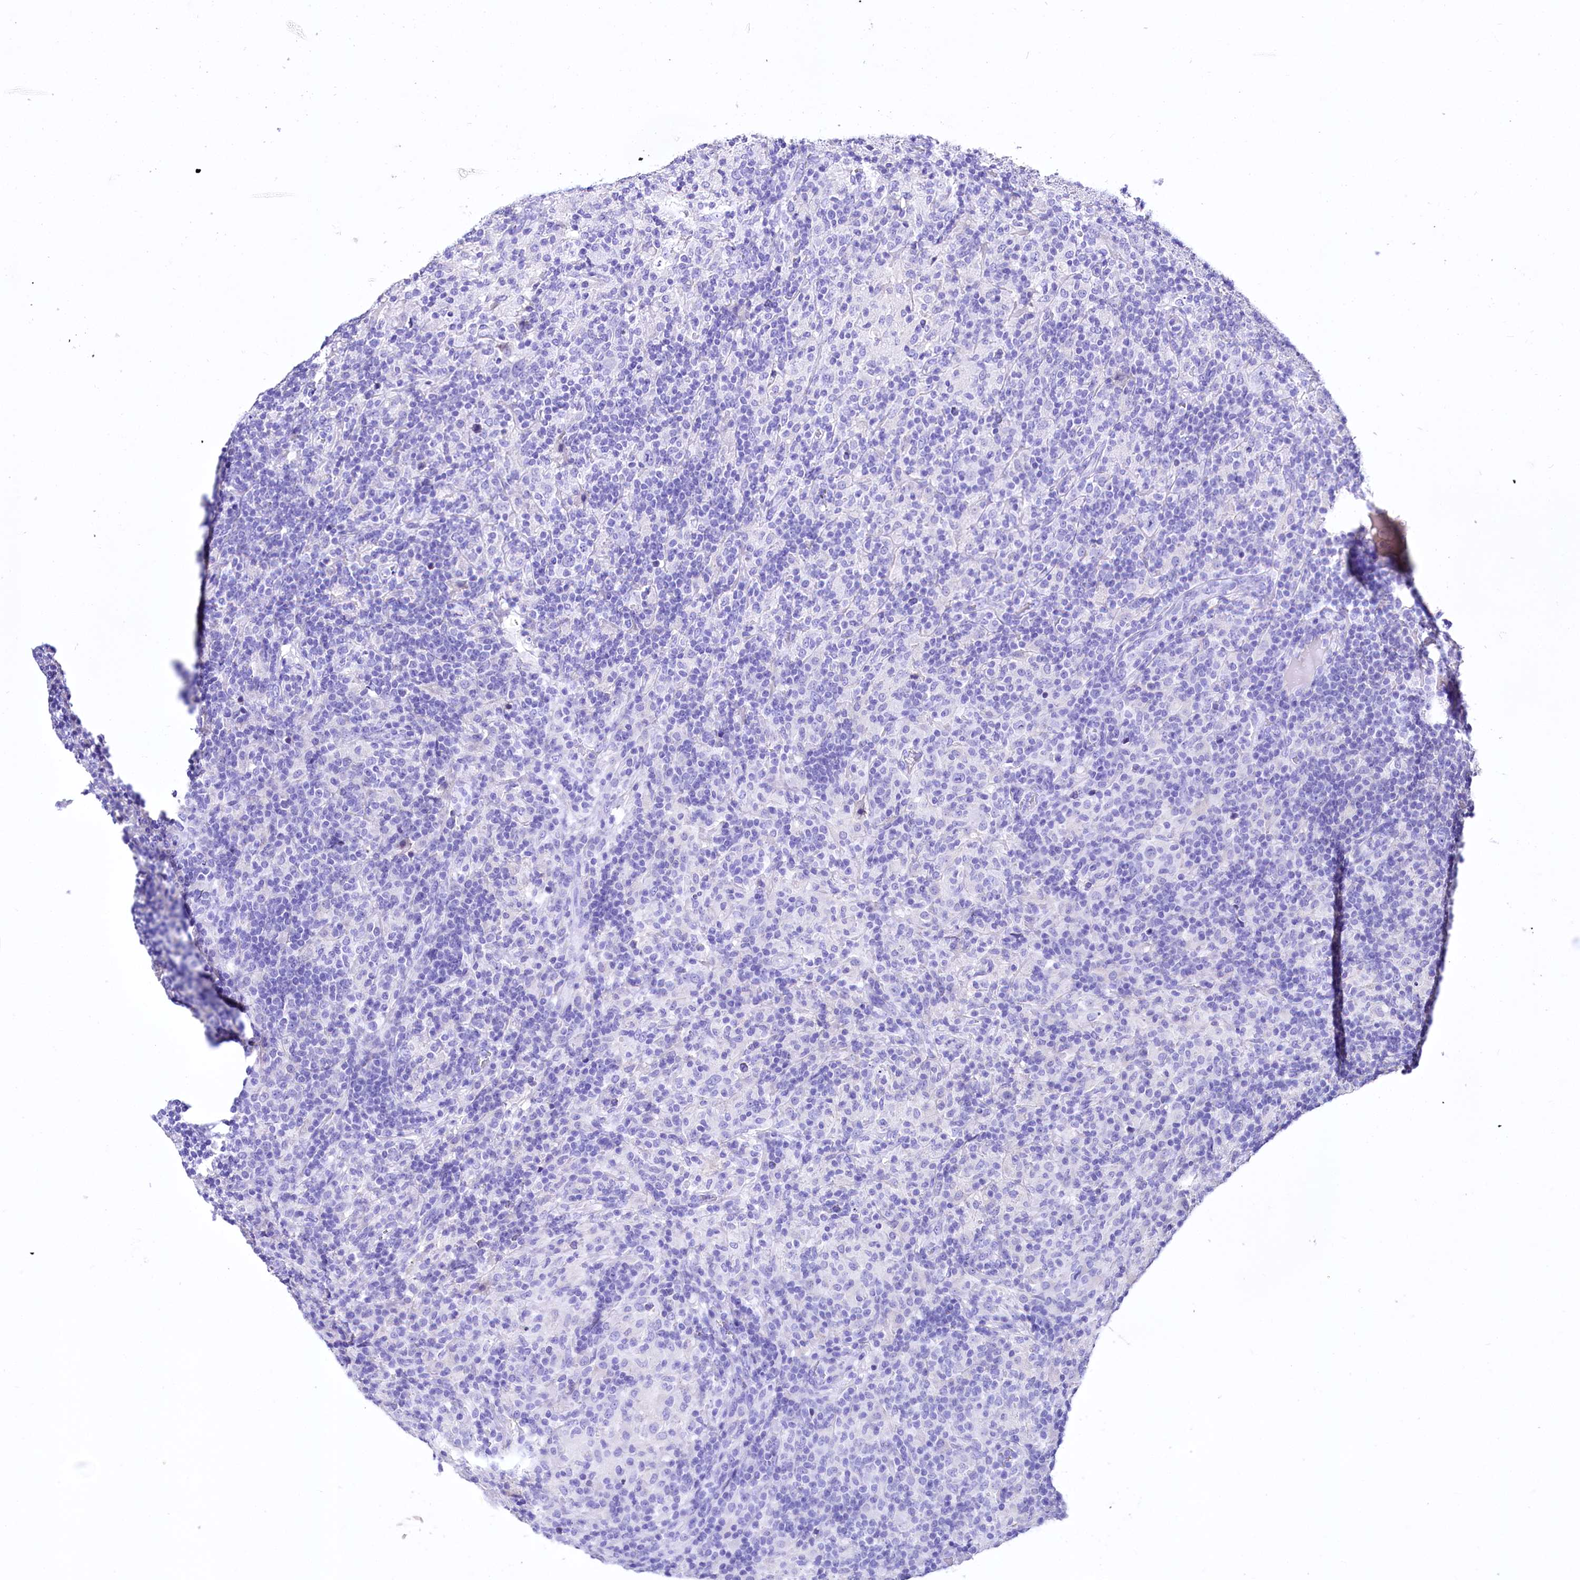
{"staining": {"intensity": "negative", "quantity": "none", "location": "none"}, "tissue": "lymphoma", "cell_type": "Tumor cells", "image_type": "cancer", "snomed": [{"axis": "morphology", "description": "Hodgkin's disease, NOS"}, {"axis": "topography", "description": "Lymph node"}], "caption": "The immunohistochemistry (IHC) micrograph has no significant positivity in tumor cells of lymphoma tissue. (Immunohistochemistry (ihc), brightfield microscopy, high magnification).", "gene": "A2ML1", "patient": {"sex": "male", "age": 70}}